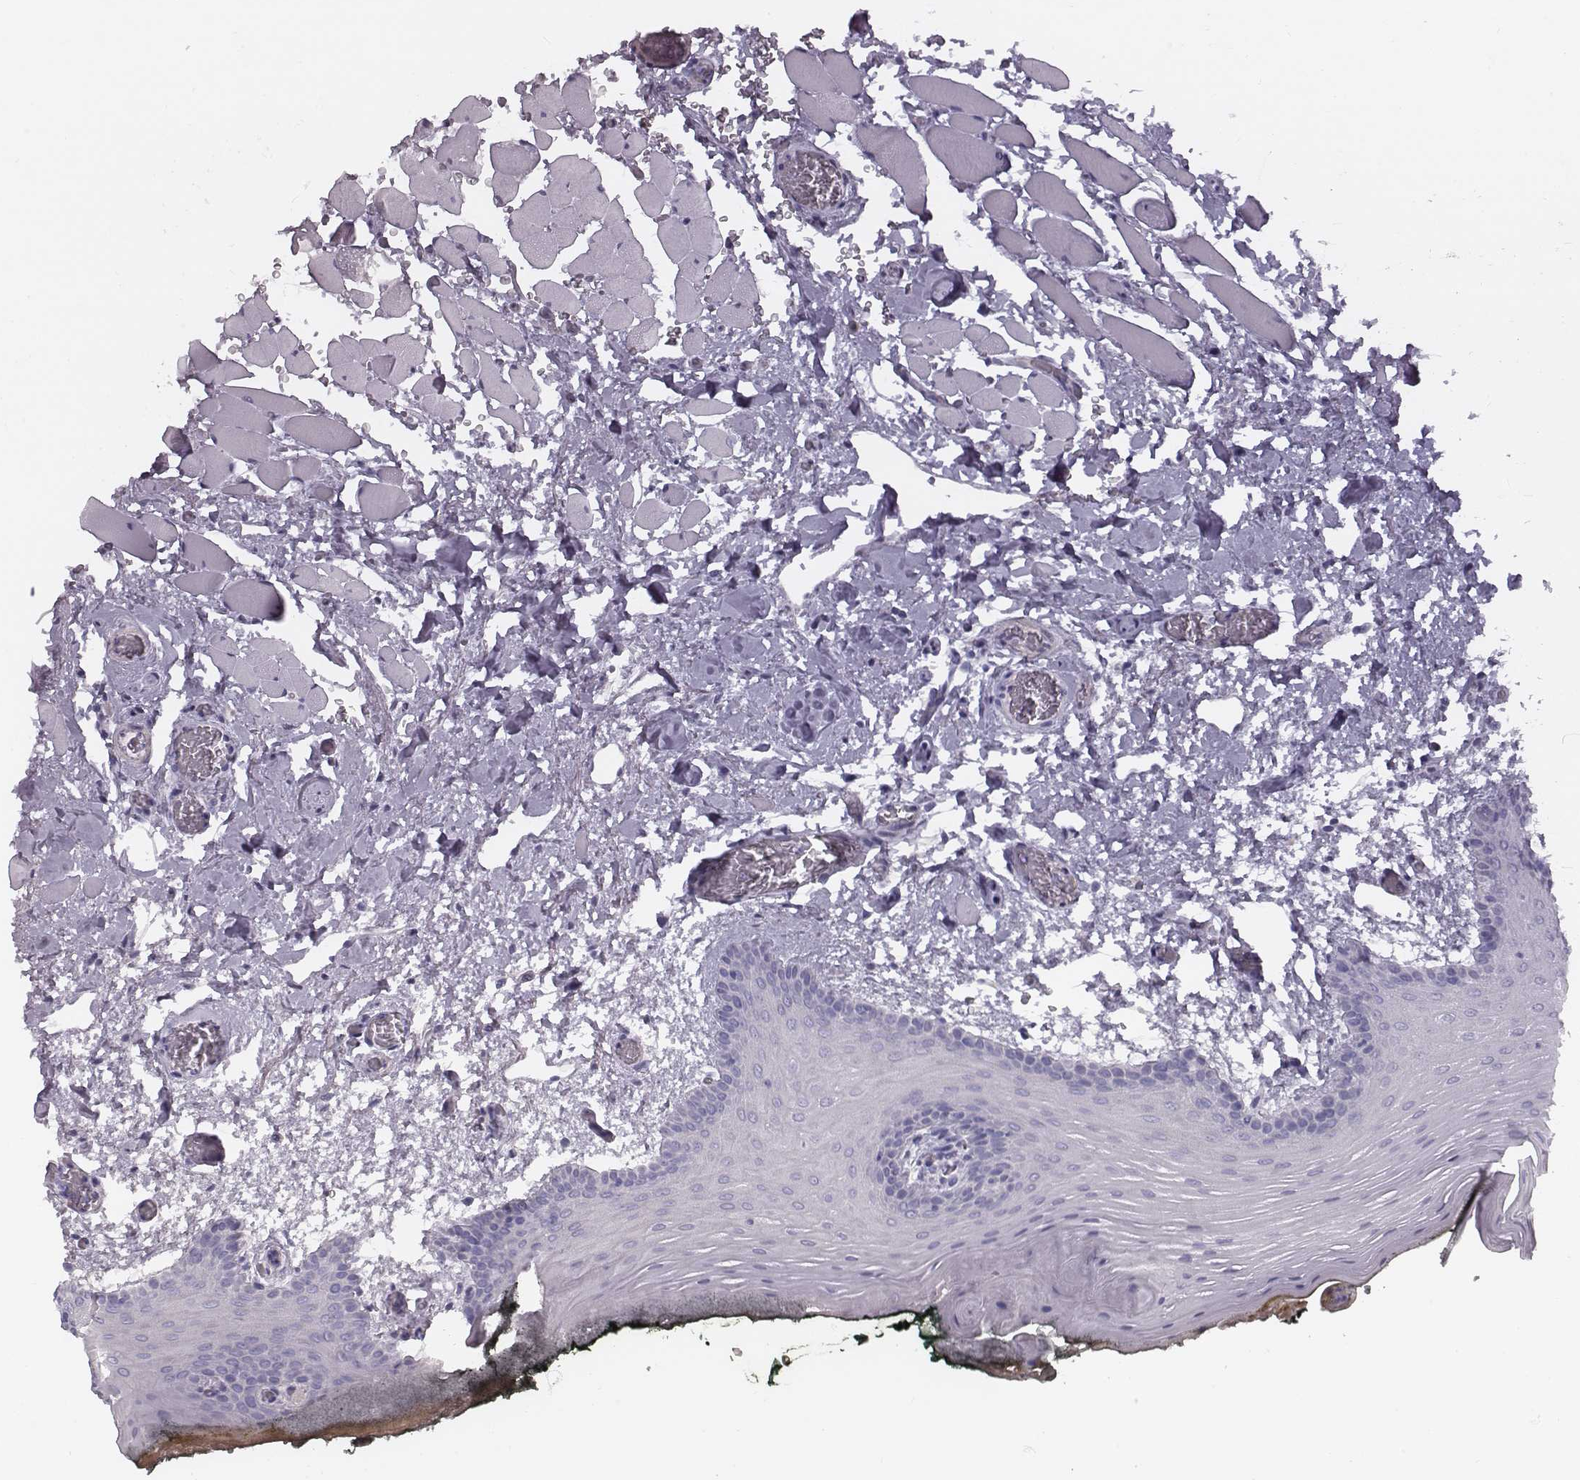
{"staining": {"intensity": "negative", "quantity": "none", "location": "none"}, "tissue": "oral mucosa", "cell_type": "Squamous epithelial cells", "image_type": "normal", "snomed": [{"axis": "morphology", "description": "Normal tissue, NOS"}, {"axis": "topography", "description": "Oral tissue"}, {"axis": "topography", "description": "Head-Neck"}], "caption": "IHC histopathology image of unremarkable oral mucosa stained for a protein (brown), which exhibits no positivity in squamous epithelial cells. Nuclei are stained in blue.", "gene": "CRISP1", "patient": {"sex": "male", "age": 65}}